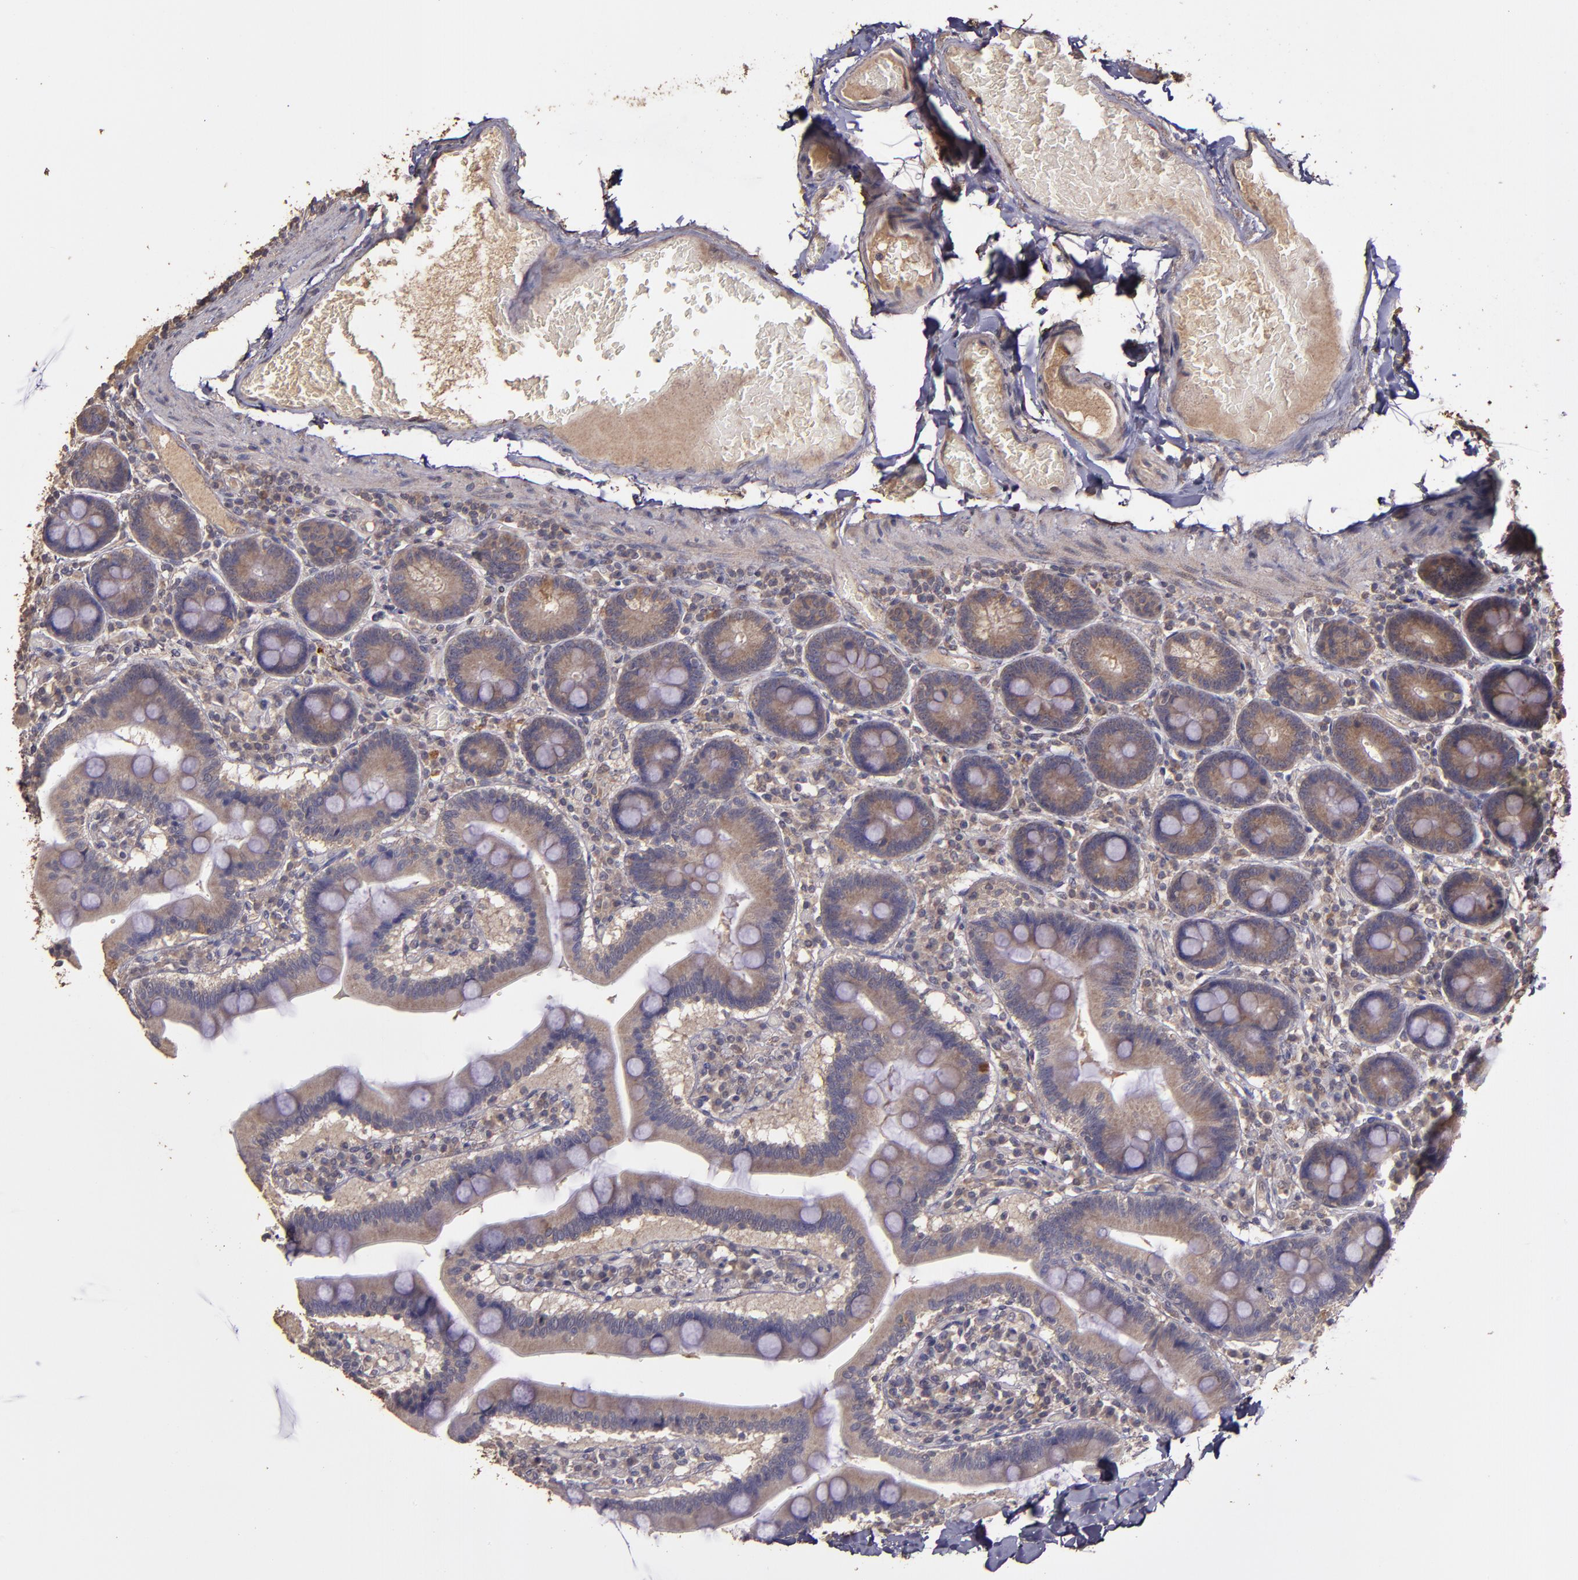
{"staining": {"intensity": "weak", "quantity": ">75%", "location": "cytoplasmic/membranous"}, "tissue": "duodenum", "cell_type": "Glandular cells", "image_type": "normal", "snomed": [{"axis": "morphology", "description": "Normal tissue, NOS"}, {"axis": "topography", "description": "Duodenum"}], "caption": "A low amount of weak cytoplasmic/membranous positivity is identified in approximately >75% of glandular cells in benign duodenum.", "gene": "HECTD1", "patient": {"sex": "male", "age": 66}}